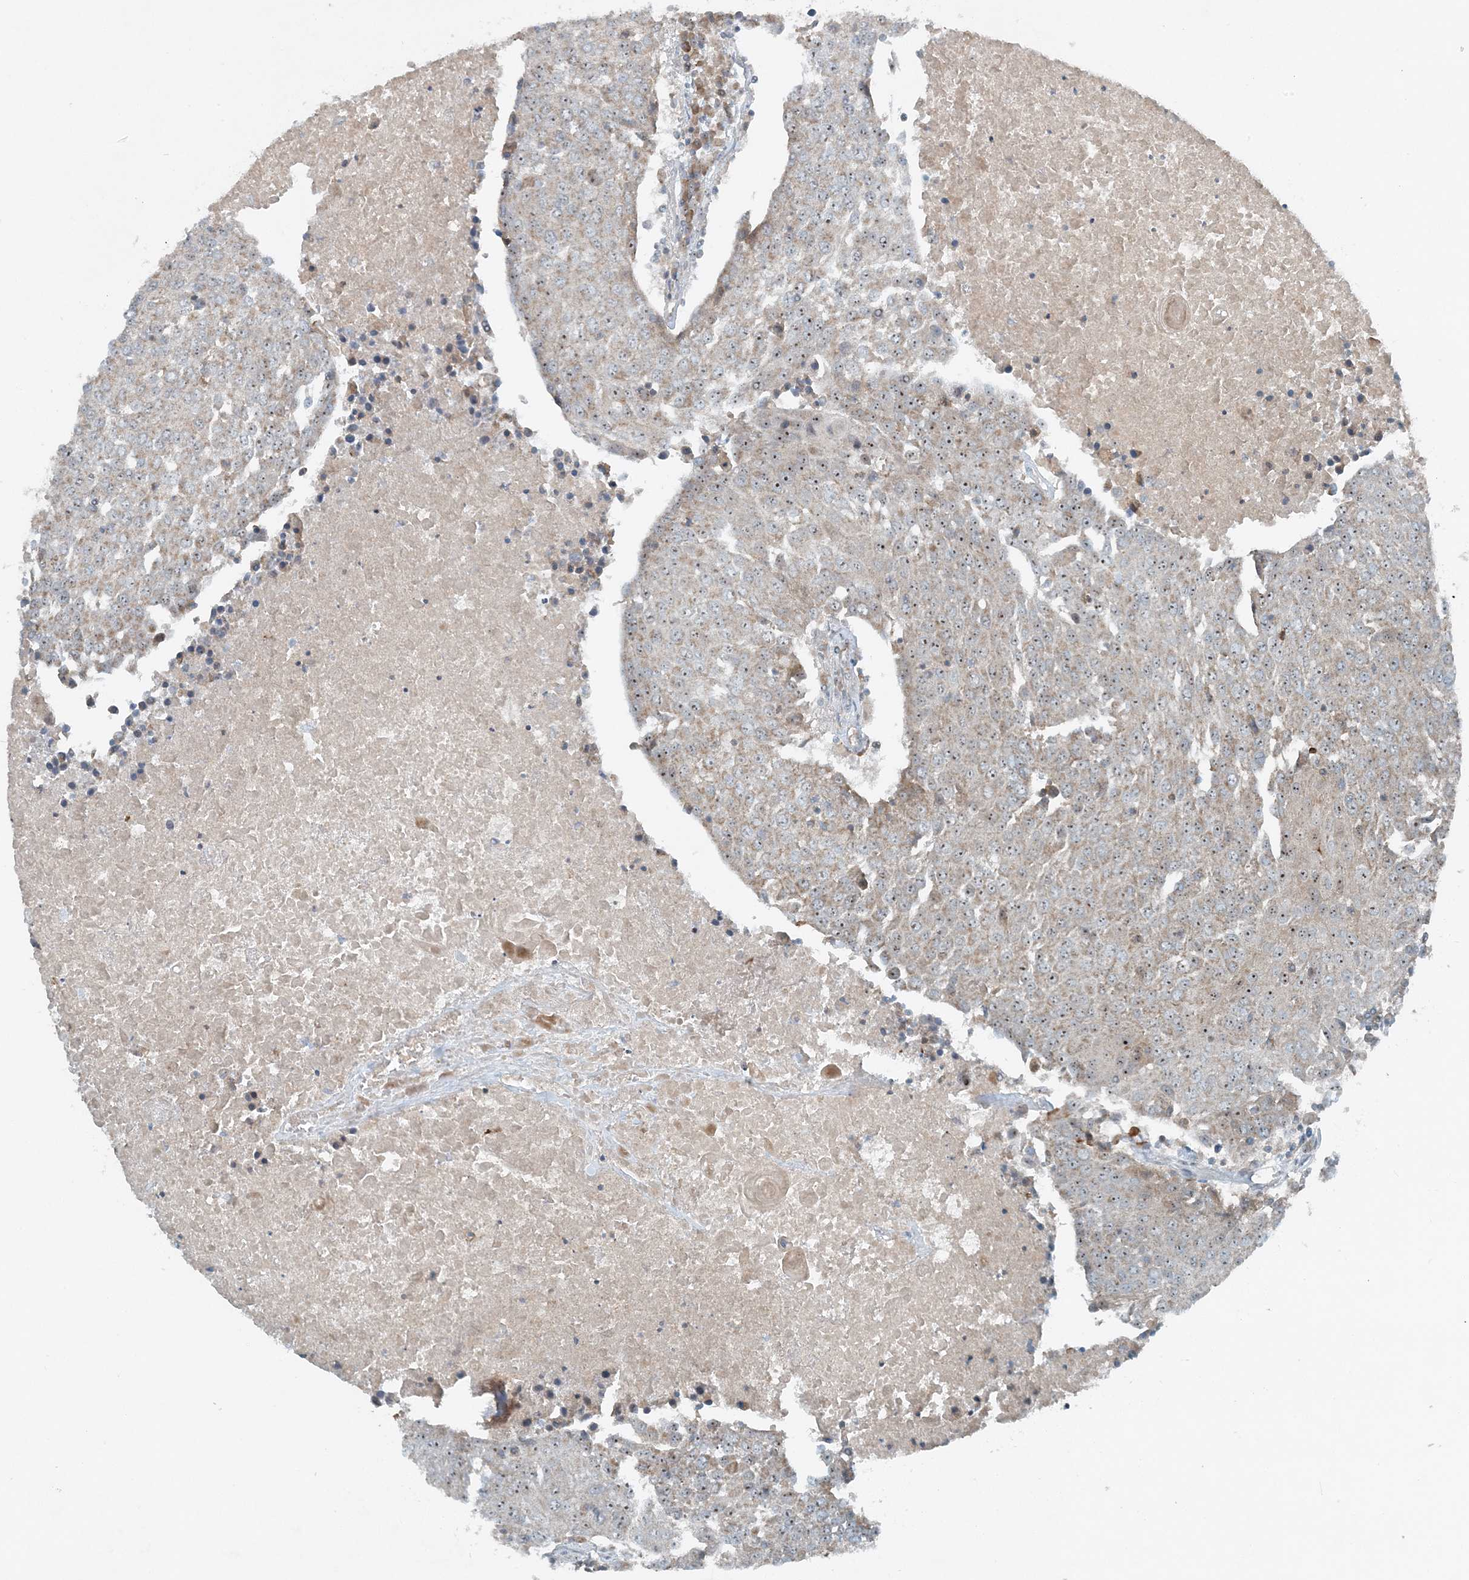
{"staining": {"intensity": "weak", "quantity": ">75%", "location": "cytoplasmic/membranous"}, "tissue": "urothelial cancer", "cell_type": "Tumor cells", "image_type": "cancer", "snomed": [{"axis": "morphology", "description": "Urothelial carcinoma, High grade"}, {"axis": "topography", "description": "Urinary bladder"}], "caption": "A micrograph of urothelial cancer stained for a protein shows weak cytoplasmic/membranous brown staining in tumor cells. The protein of interest is shown in brown color, while the nuclei are stained blue.", "gene": "MITD1", "patient": {"sex": "female", "age": 85}}